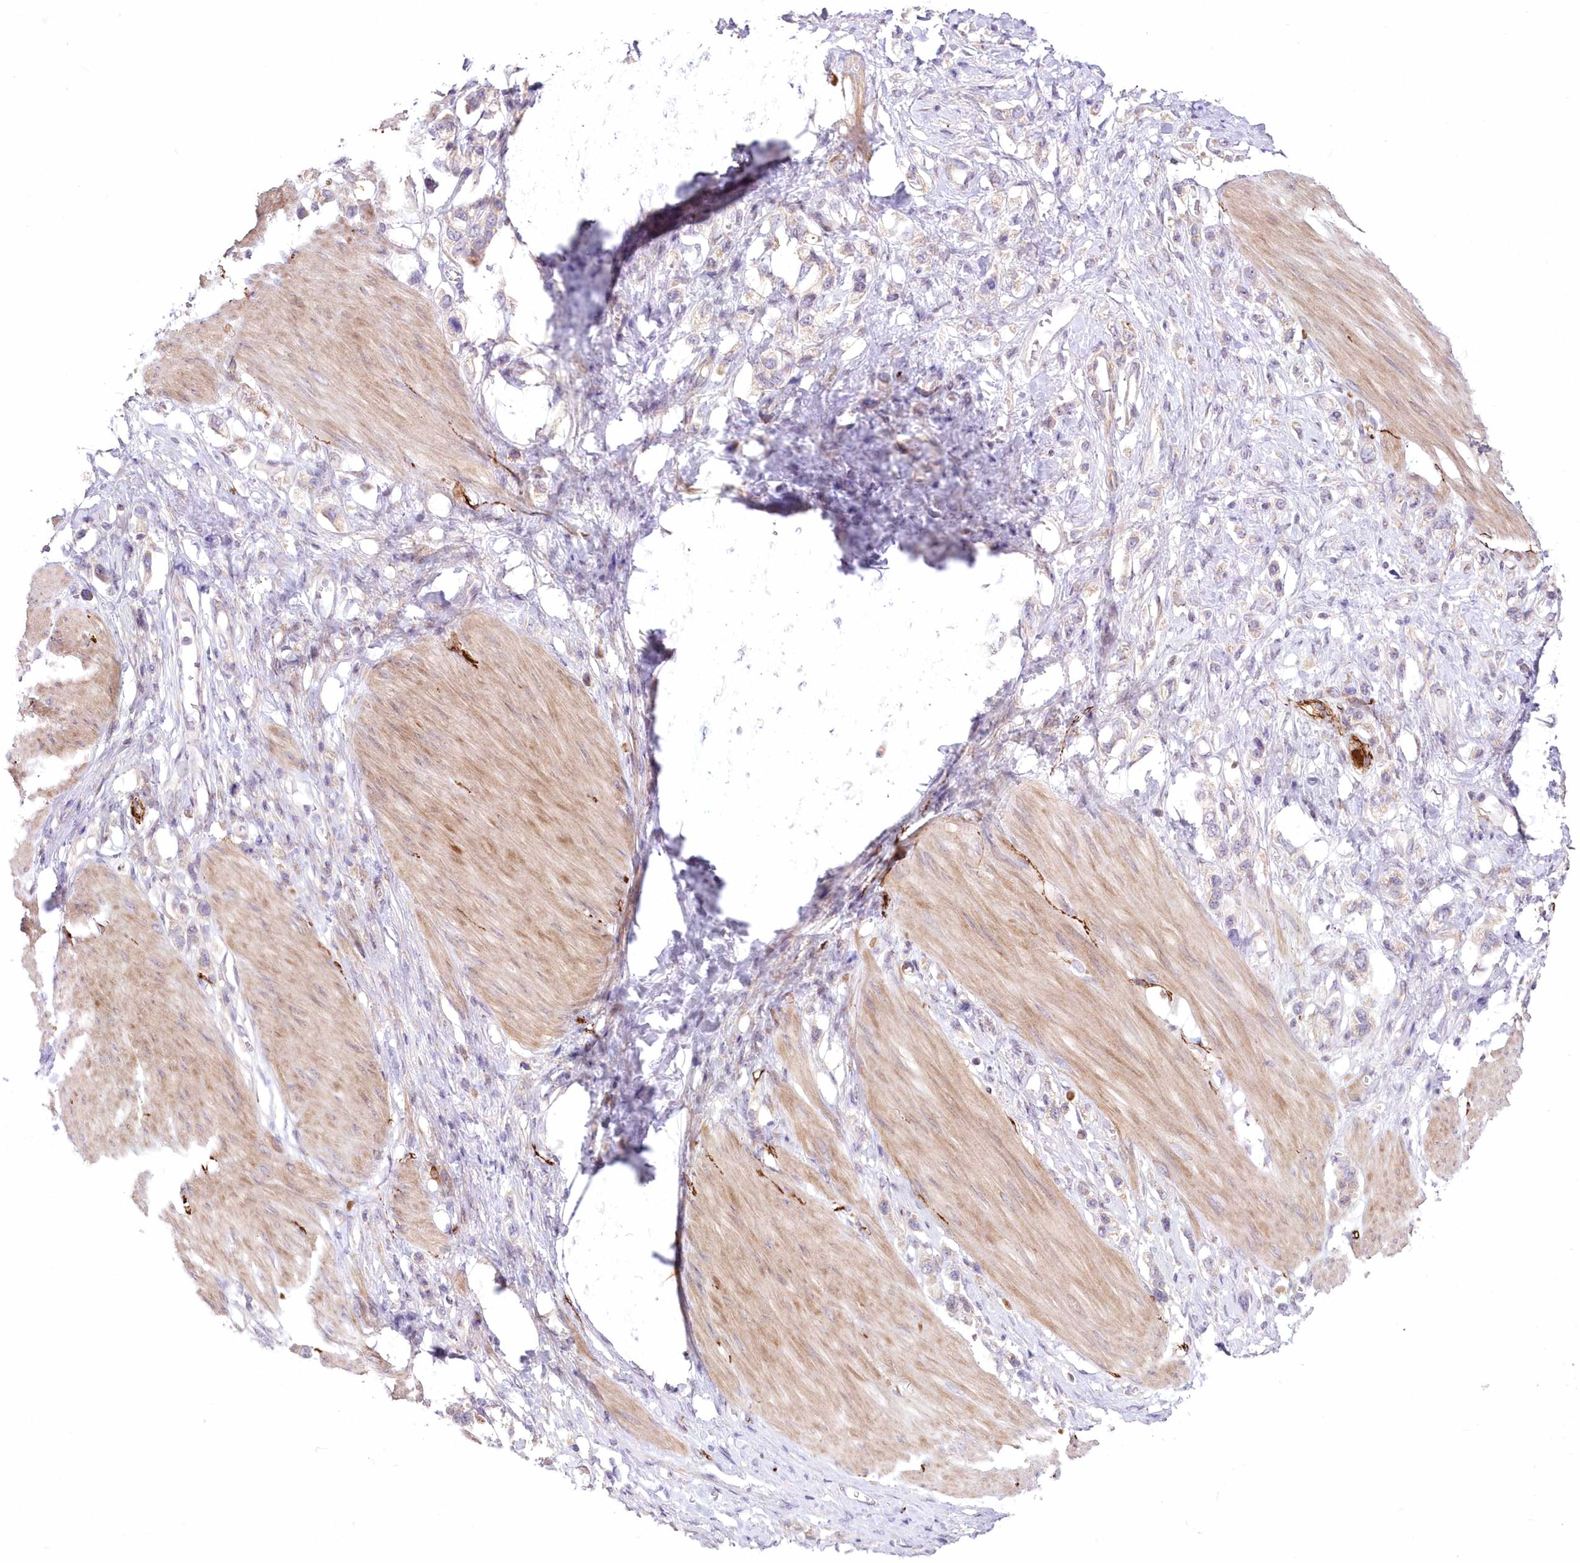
{"staining": {"intensity": "weak", "quantity": "<25%", "location": "cytoplasmic/membranous"}, "tissue": "stomach cancer", "cell_type": "Tumor cells", "image_type": "cancer", "snomed": [{"axis": "morphology", "description": "Adenocarcinoma, NOS"}, {"axis": "topography", "description": "Stomach"}], "caption": "DAB (3,3'-diaminobenzidine) immunohistochemical staining of stomach adenocarcinoma reveals no significant staining in tumor cells.", "gene": "FAM241B", "patient": {"sex": "female", "age": 65}}